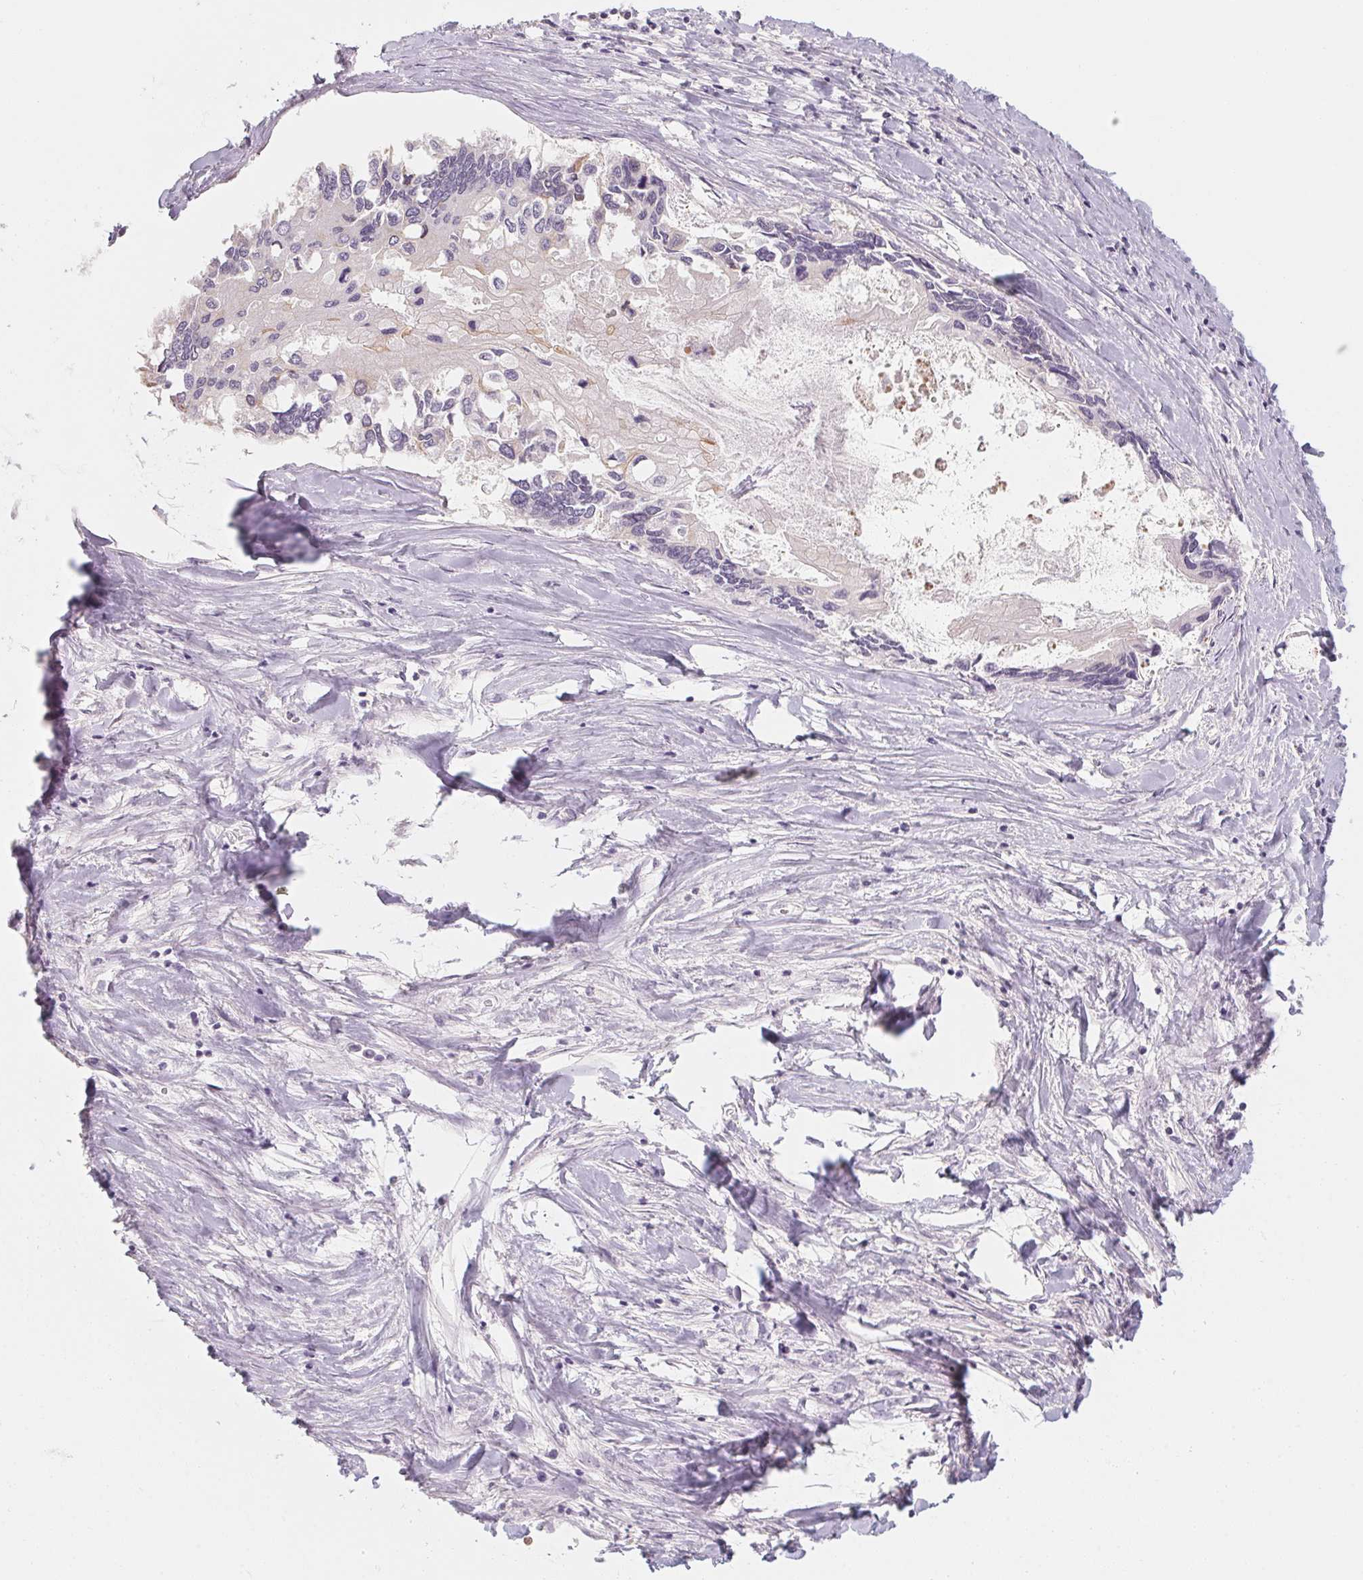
{"staining": {"intensity": "negative", "quantity": "none", "location": "none"}, "tissue": "liver cancer", "cell_type": "Tumor cells", "image_type": "cancer", "snomed": [{"axis": "morphology", "description": "Cholangiocarcinoma"}, {"axis": "topography", "description": "Liver"}], "caption": "Micrograph shows no significant protein staining in tumor cells of liver cancer.", "gene": "CAPZA3", "patient": {"sex": "male", "age": 66}}